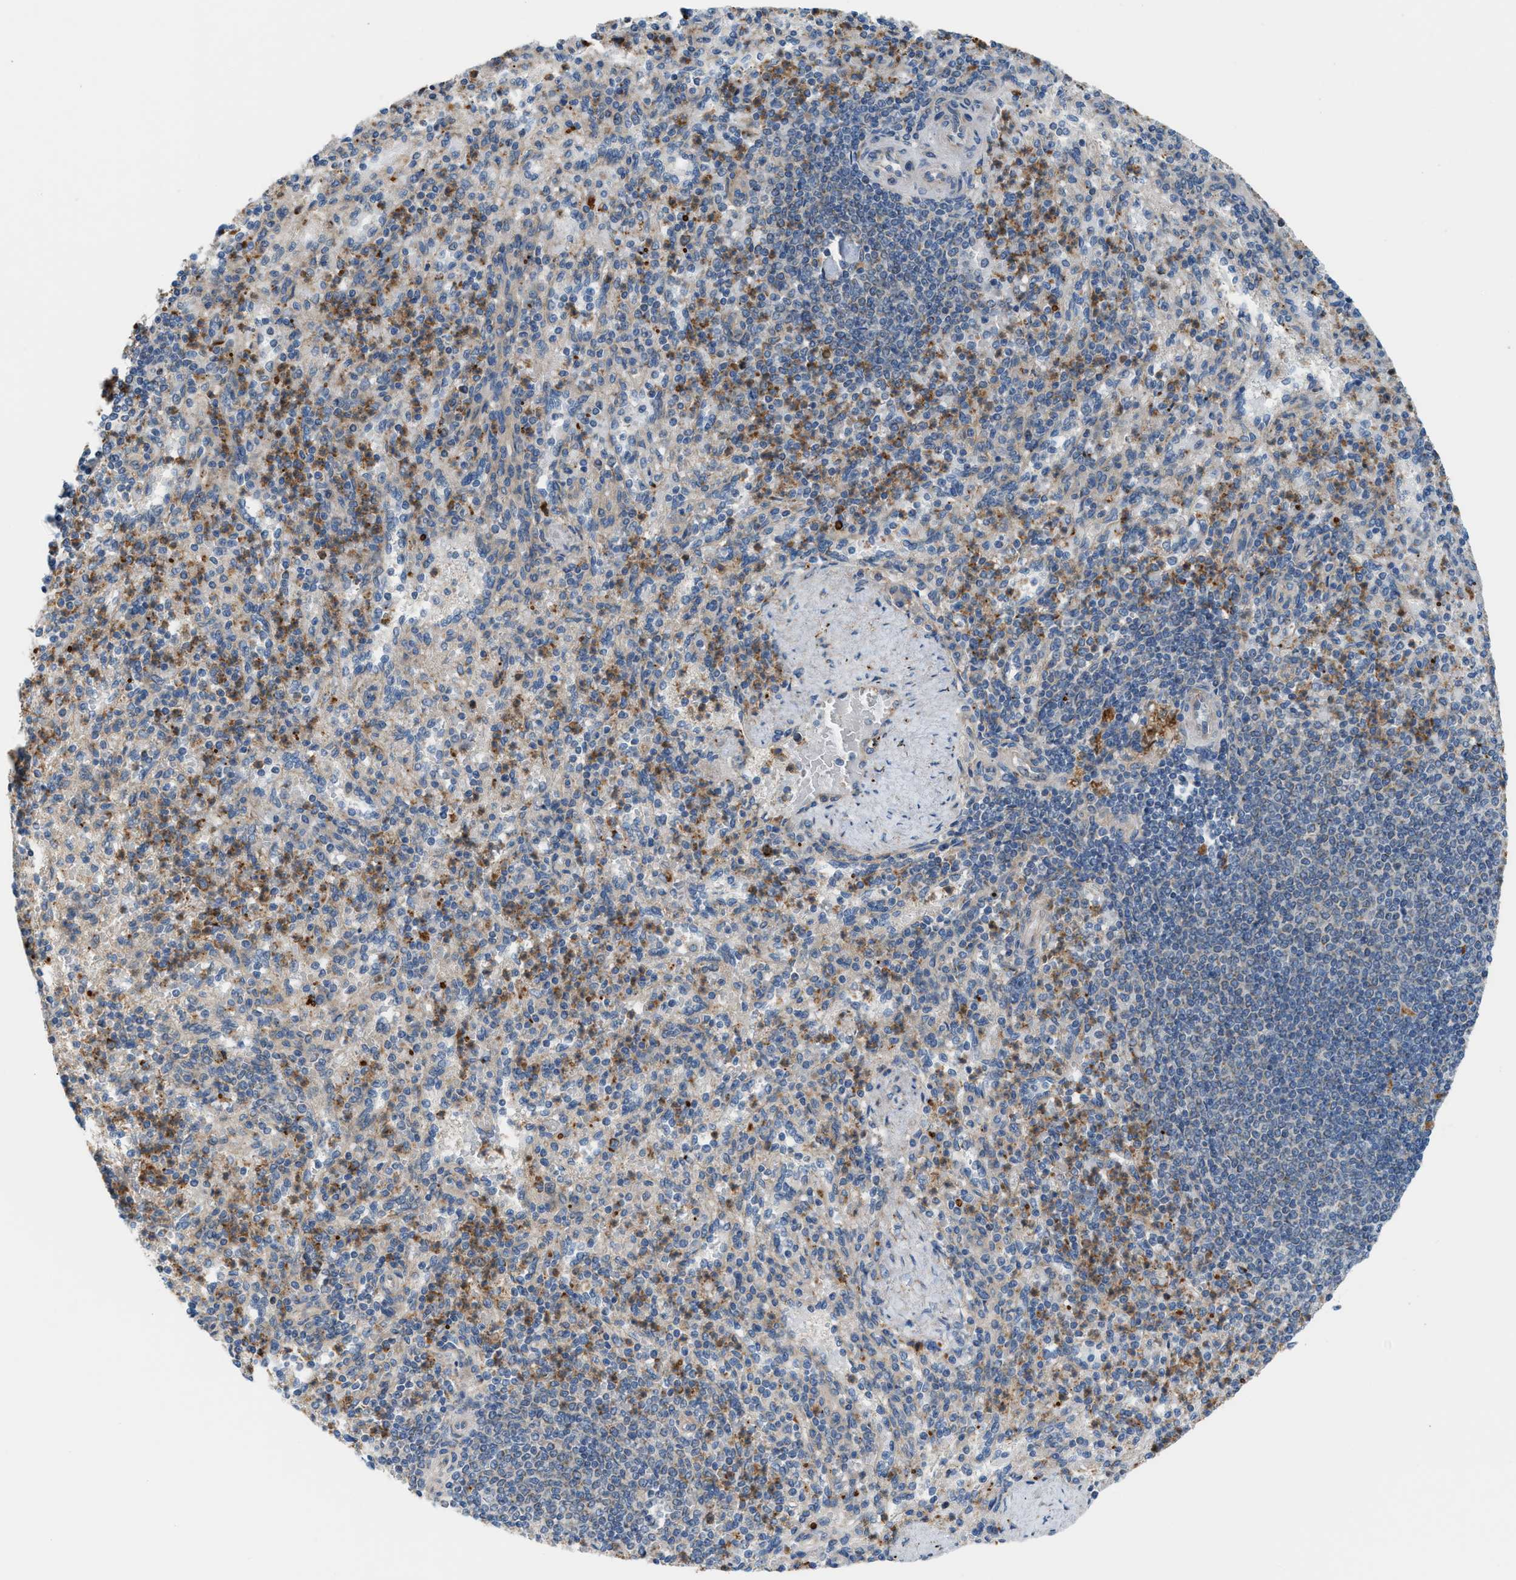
{"staining": {"intensity": "moderate", "quantity": "25%-75%", "location": "cytoplasmic/membranous"}, "tissue": "spleen", "cell_type": "Cells in red pulp", "image_type": "normal", "snomed": [{"axis": "morphology", "description": "Normal tissue, NOS"}, {"axis": "topography", "description": "Spleen"}], "caption": "Spleen was stained to show a protein in brown. There is medium levels of moderate cytoplasmic/membranous expression in about 25%-75% of cells in red pulp. (brown staining indicates protein expression, while blue staining denotes nuclei).", "gene": "PDCL", "patient": {"sex": "female", "age": 74}}